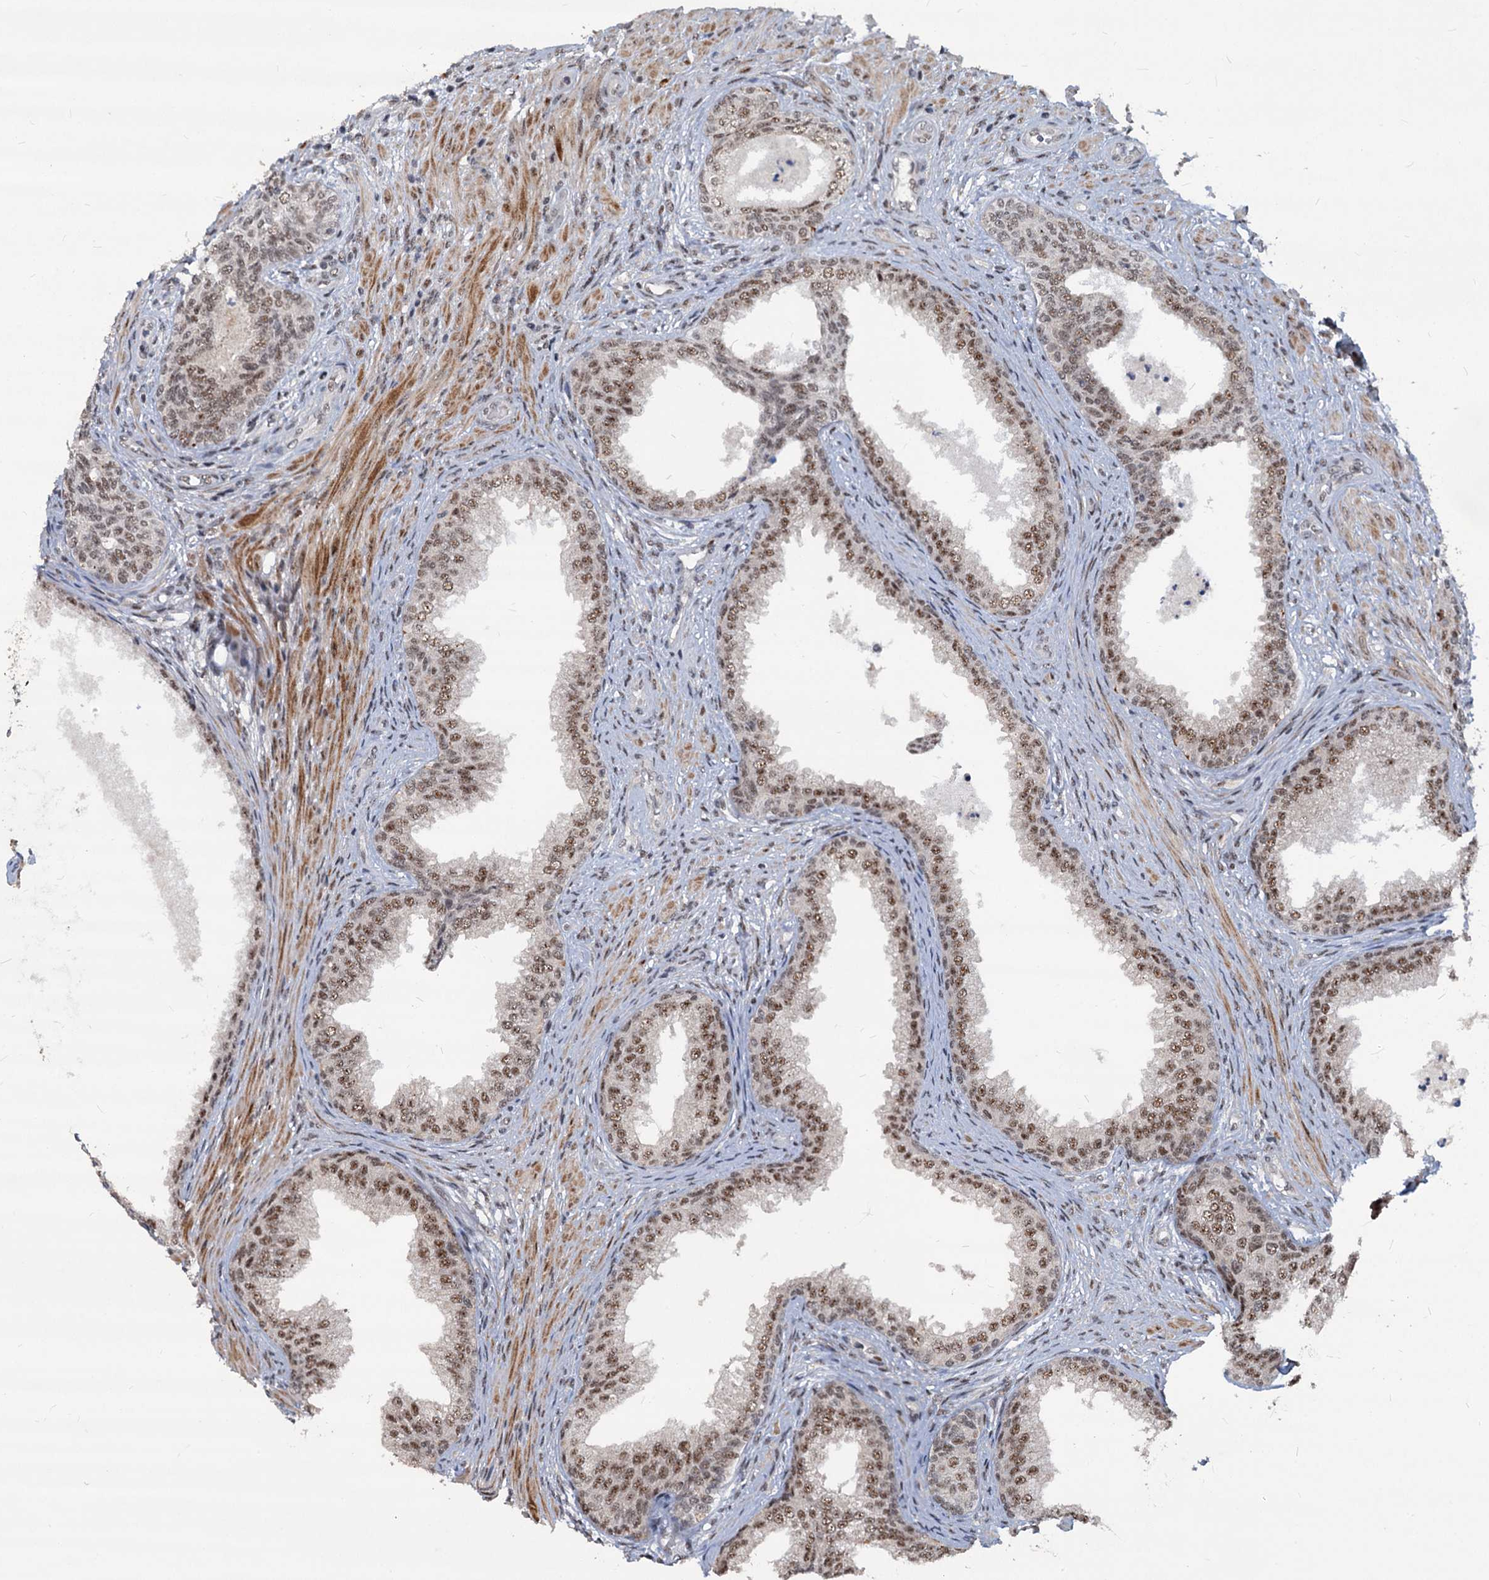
{"staining": {"intensity": "moderate", "quantity": ">75%", "location": "nuclear"}, "tissue": "prostate", "cell_type": "Glandular cells", "image_type": "normal", "snomed": [{"axis": "morphology", "description": "Normal tissue, NOS"}, {"axis": "topography", "description": "Prostate"}], "caption": "The micrograph displays a brown stain indicating the presence of a protein in the nuclear of glandular cells in prostate.", "gene": "PHF8", "patient": {"sex": "male", "age": 76}}